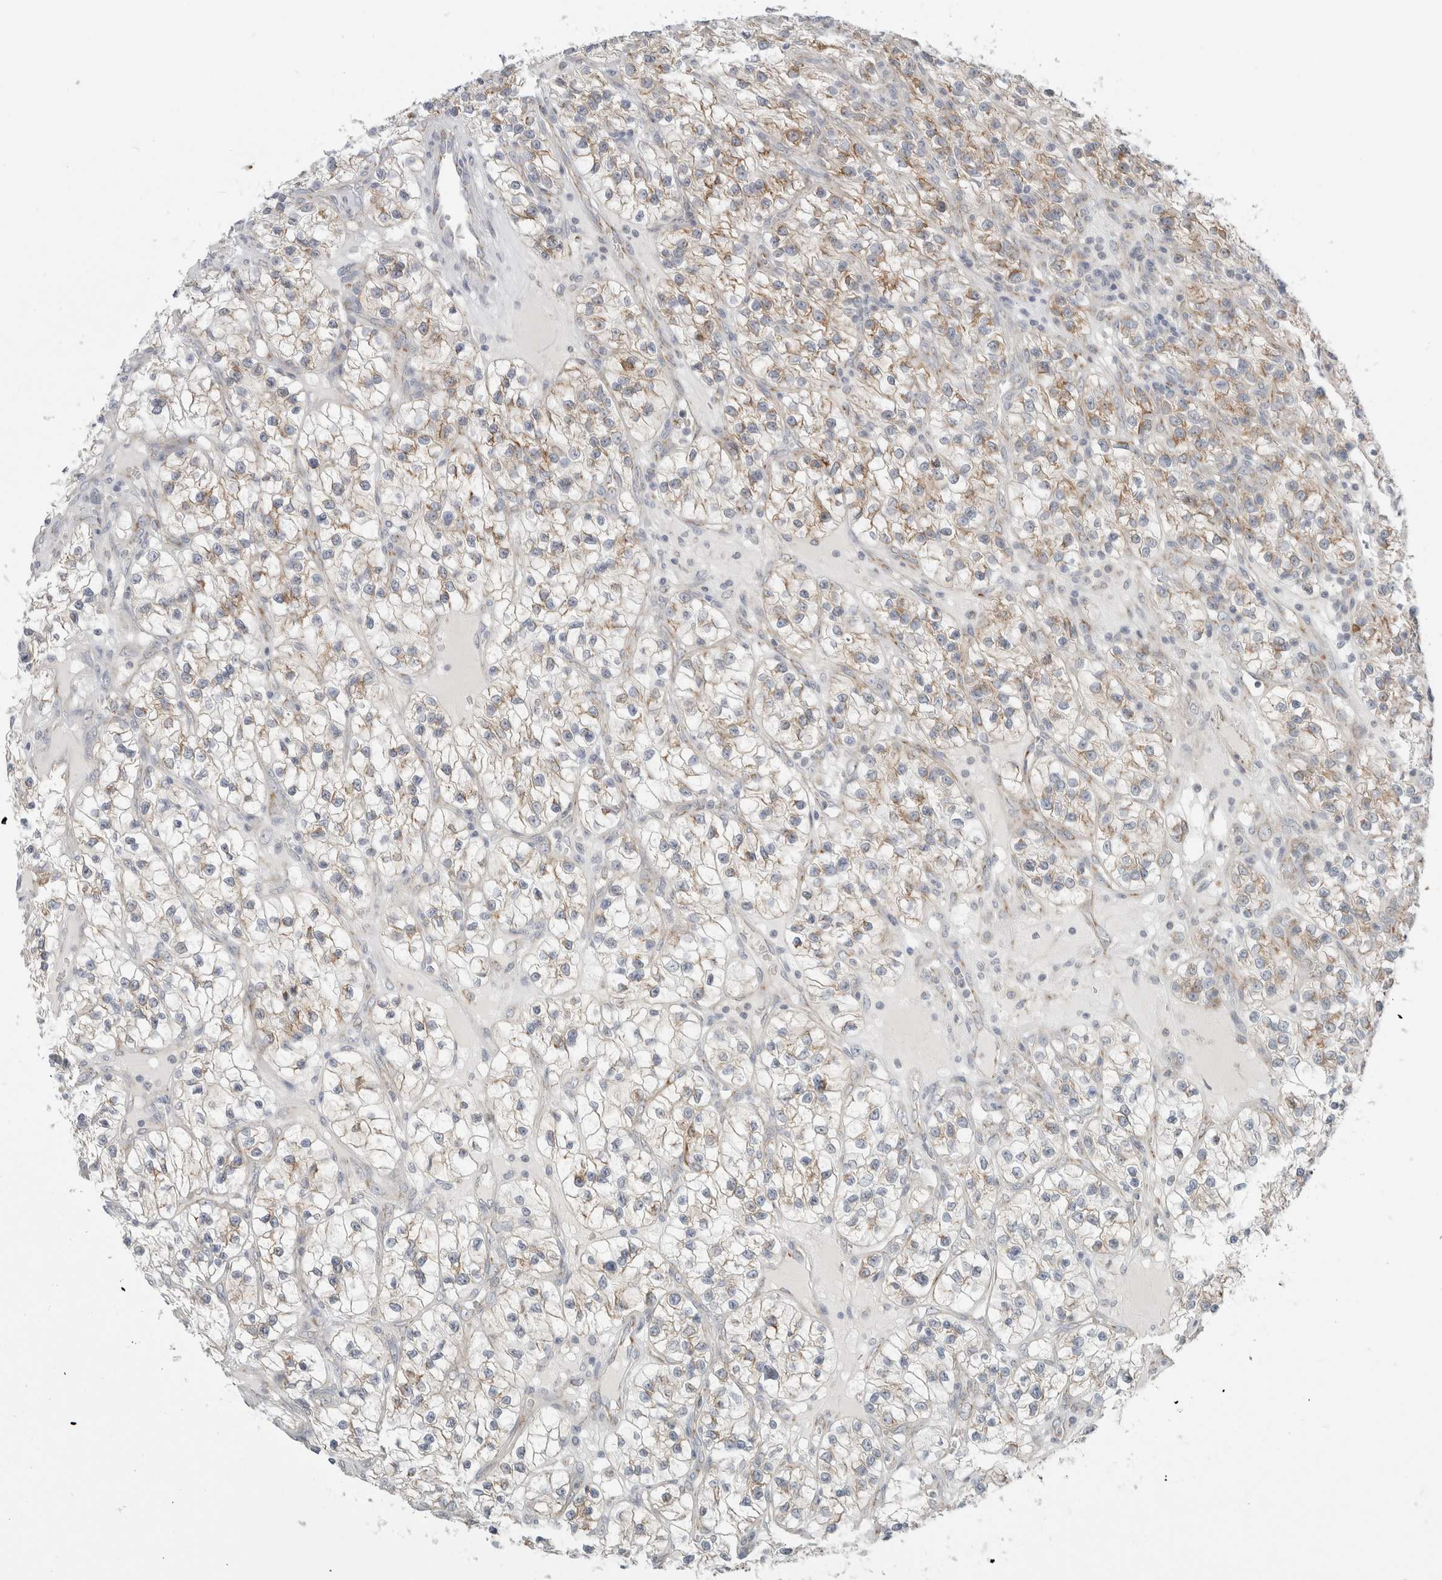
{"staining": {"intensity": "moderate", "quantity": "<25%", "location": "cytoplasmic/membranous"}, "tissue": "renal cancer", "cell_type": "Tumor cells", "image_type": "cancer", "snomed": [{"axis": "morphology", "description": "Adenocarcinoma, NOS"}, {"axis": "topography", "description": "Kidney"}], "caption": "Immunohistochemical staining of renal cancer (adenocarcinoma) demonstrates low levels of moderate cytoplasmic/membranous staining in approximately <25% of tumor cells. (Brightfield microscopy of DAB IHC at high magnification).", "gene": "FAHD1", "patient": {"sex": "female", "age": 57}}